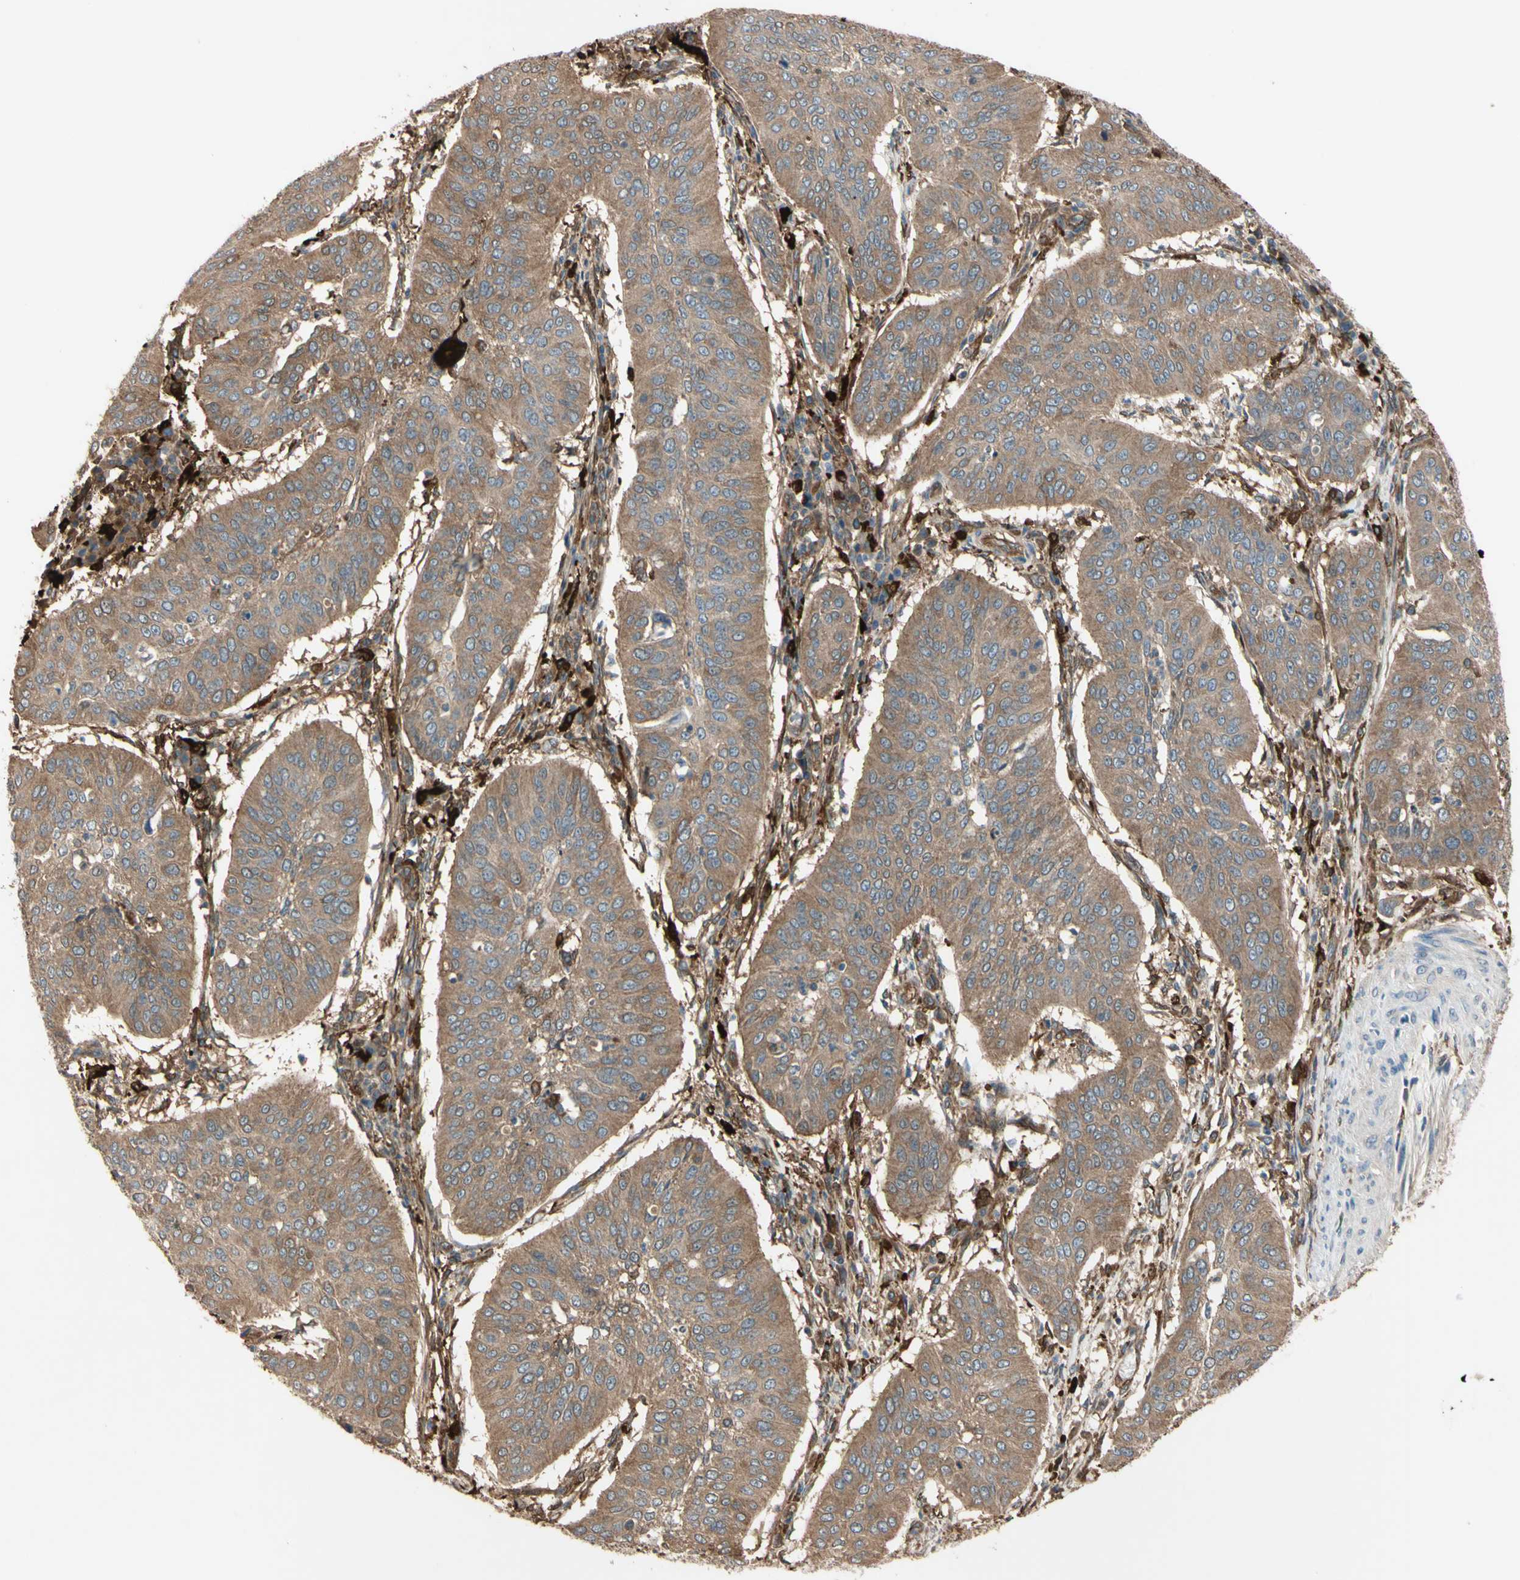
{"staining": {"intensity": "moderate", "quantity": ">75%", "location": "cytoplasmic/membranous"}, "tissue": "cervical cancer", "cell_type": "Tumor cells", "image_type": "cancer", "snomed": [{"axis": "morphology", "description": "Normal tissue, NOS"}, {"axis": "morphology", "description": "Squamous cell carcinoma, NOS"}, {"axis": "topography", "description": "Cervix"}], "caption": "This micrograph exhibits IHC staining of cervical squamous cell carcinoma, with medium moderate cytoplasmic/membranous expression in approximately >75% of tumor cells.", "gene": "PTPN12", "patient": {"sex": "female", "age": 39}}